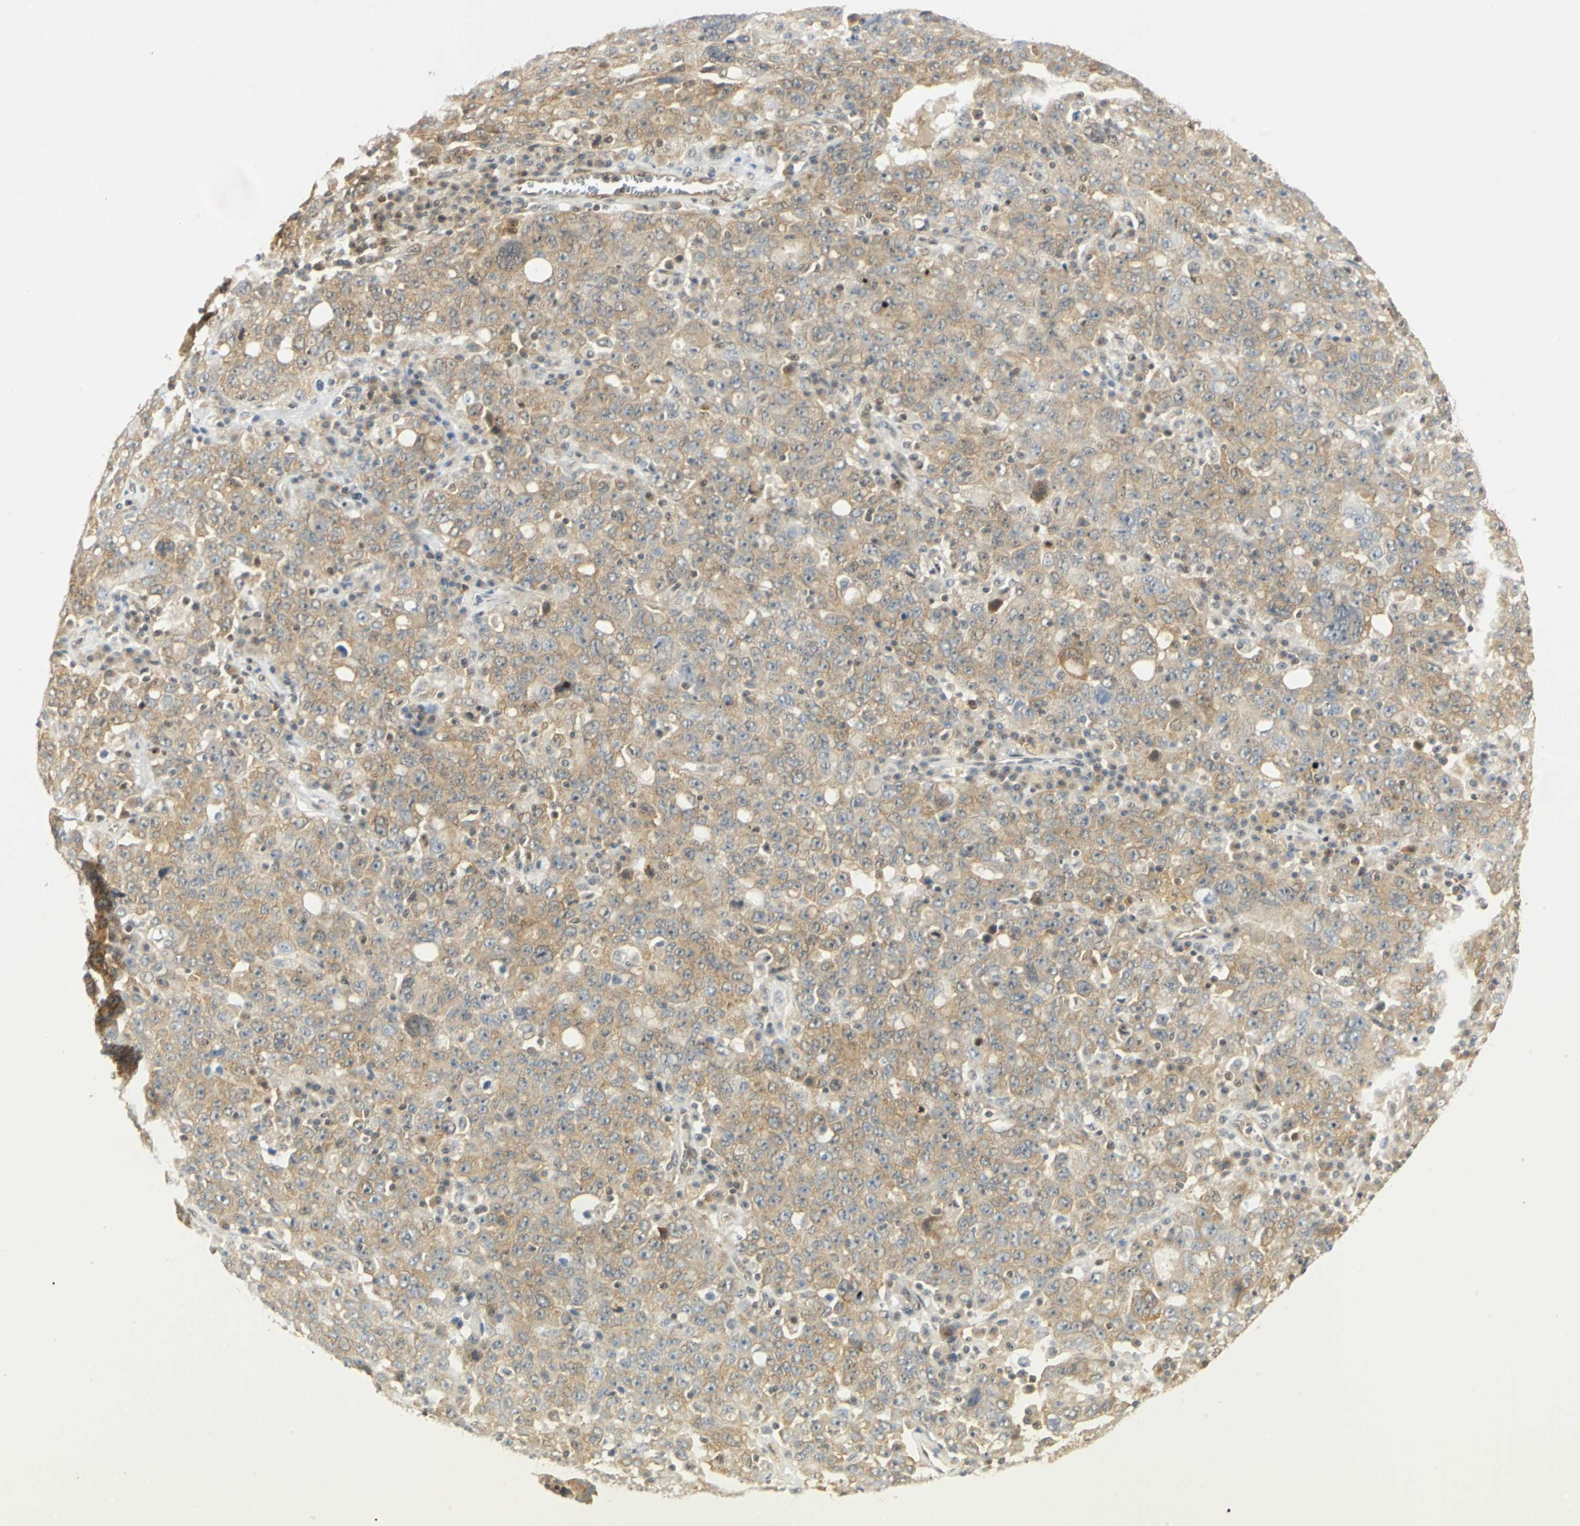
{"staining": {"intensity": "weak", "quantity": ">75%", "location": "cytoplasmic/membranous"}, "tissue": "ovarian cancer", "cell_type": "Tumor cells", "image_type": "cancer", "snomed": [{"axis": "morphology", "description": "Carcinoma, endometroid"}, {"axis": "topography", "description": "Ovary"}], "caption": "Ovarian cancer stained with IHC reveals weak cytoplasmic/membranous positivity in about >75% of tumor cells.", "gene": "DDX5", "patient": {"sex": "female", "age": 62}}